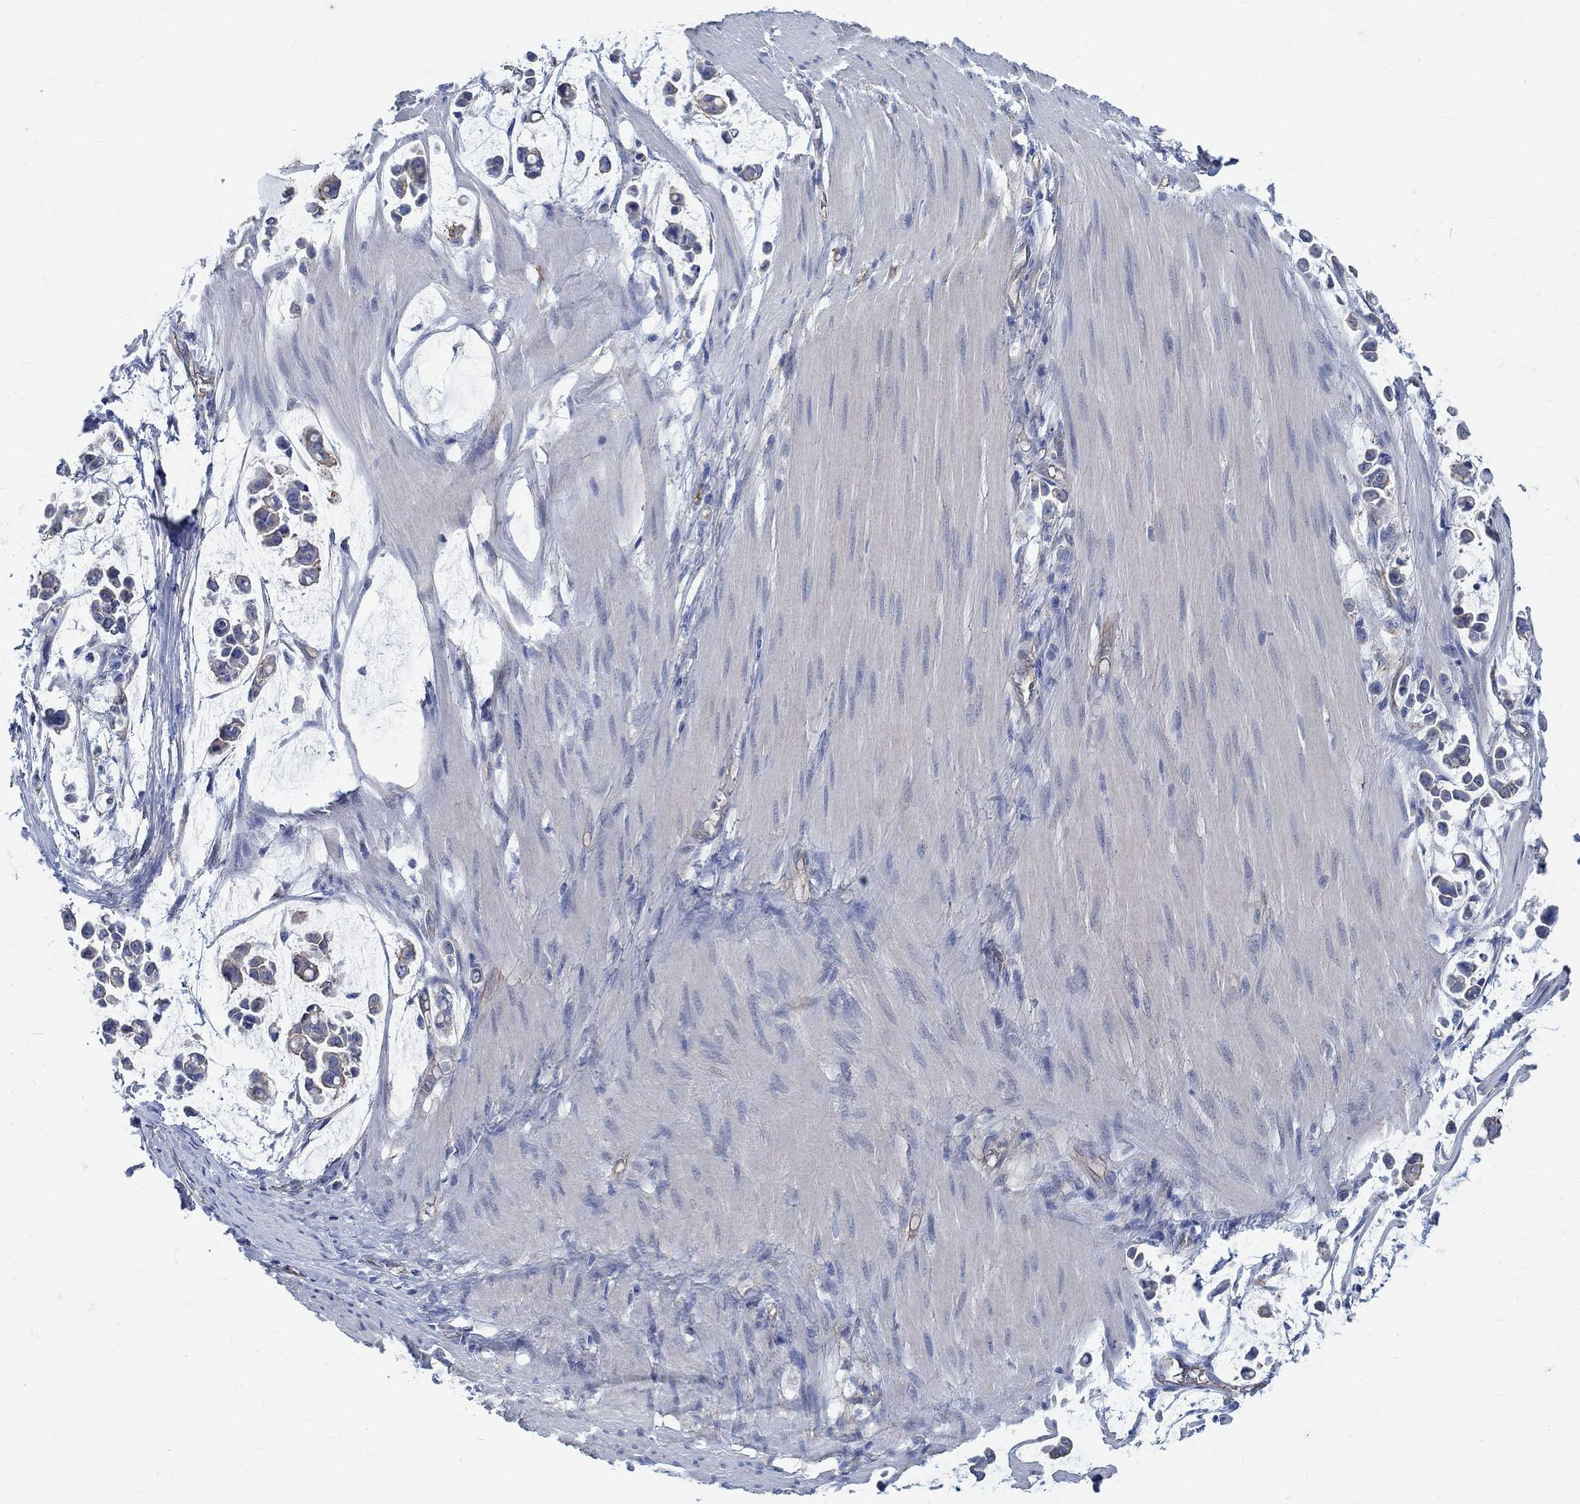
{"staining": {"intensity": "negative", "quantity": "none", "location": "none"}, "tissue": "stomach cancer", "cell_type": "Tumor cells", "image_type": "cancer", "snomed": [{"axis": "morphology", "description": "Adenocarcinoma, NOS"}, {"axis": "topography", "description": "Stomach"}], "caption": "Stomach cancer was stained to show a protein in brown. There is no significant positivity in tumor cells.", "gene": "TMEM198", "patient": {"sex": "male", "age": 82}}